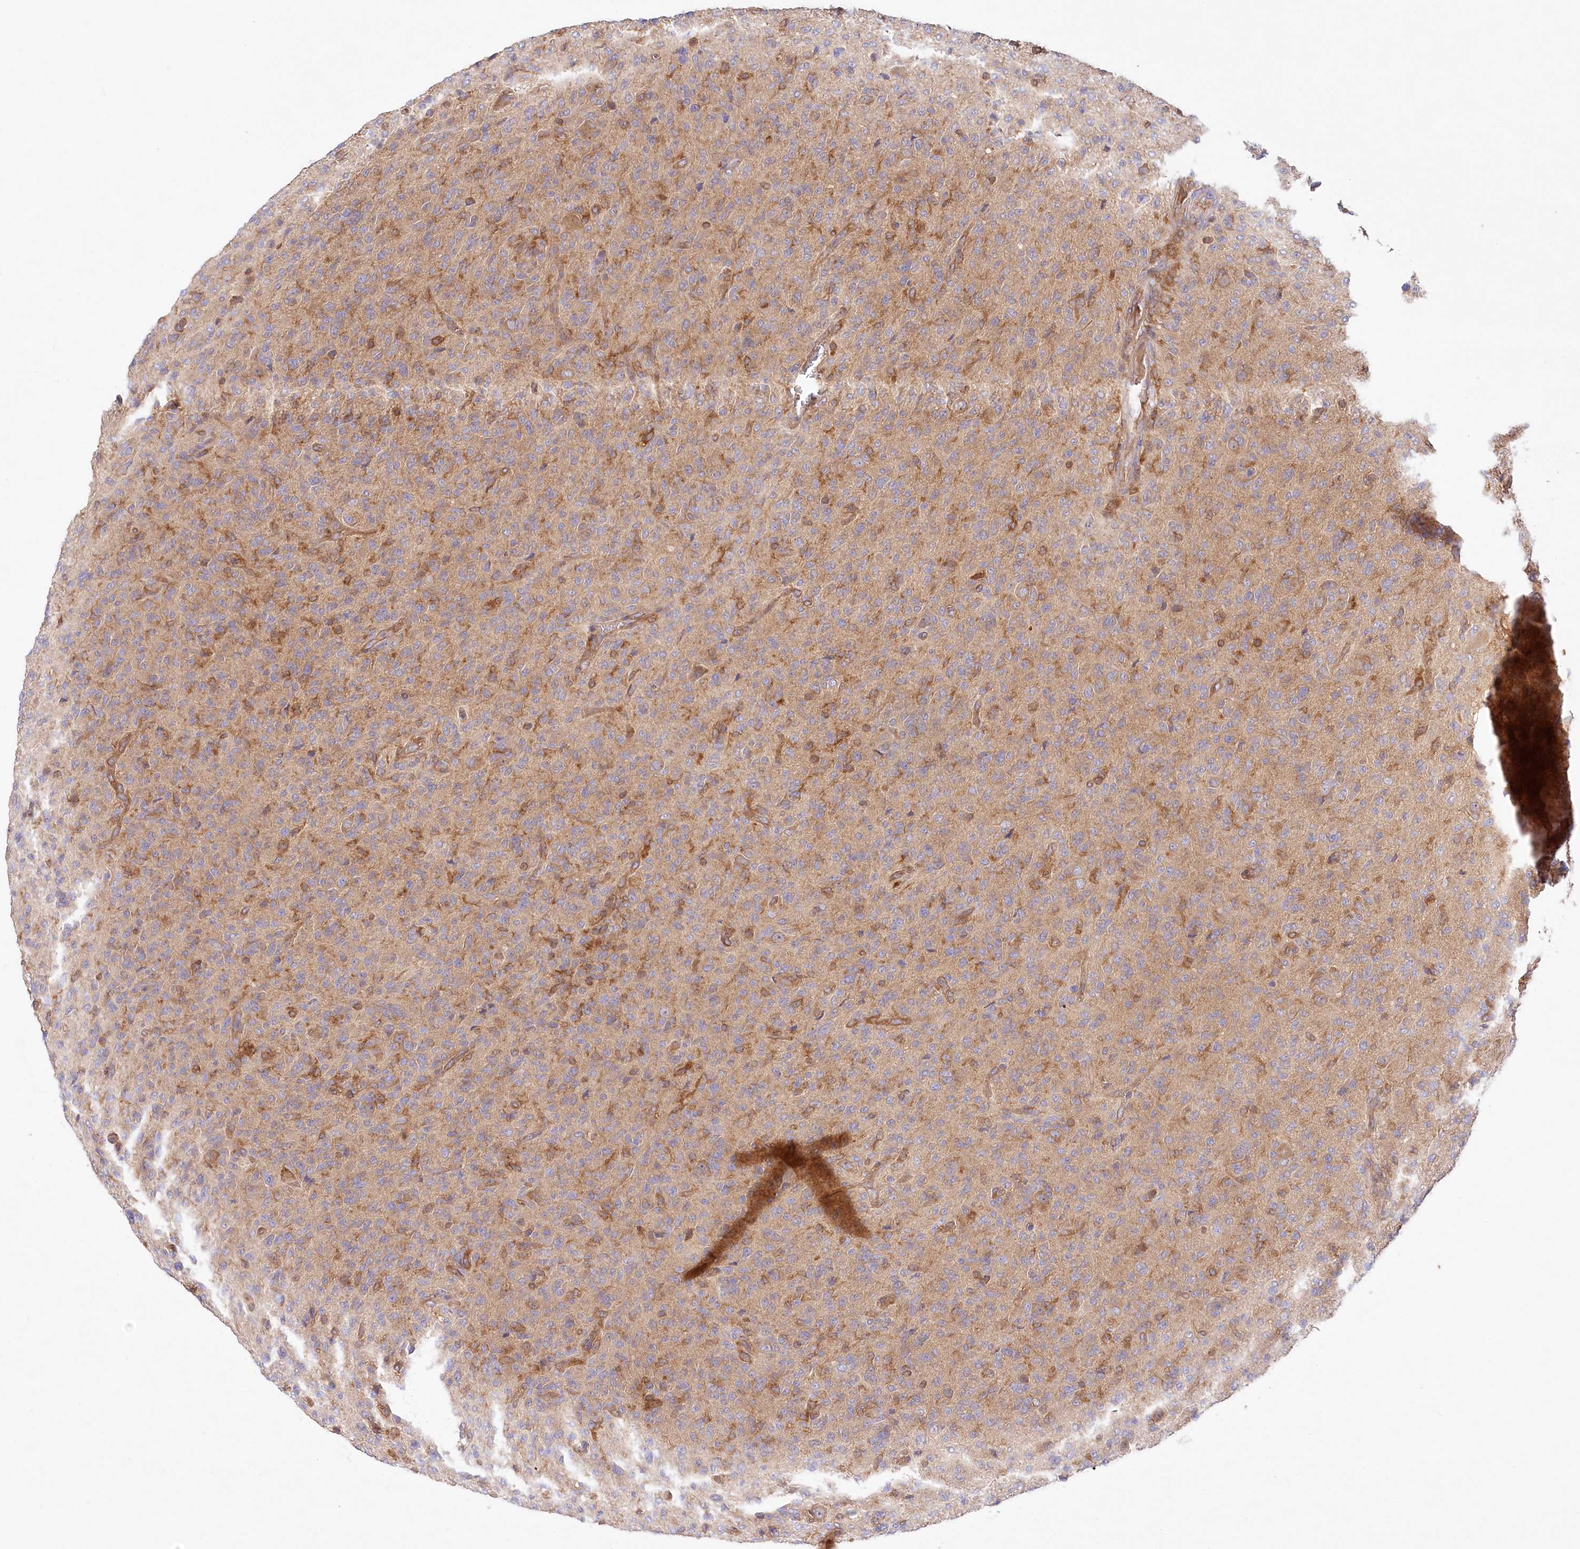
{"staining": {"intensity": "negative", "quantity": "none", "location": "none"}, "tissue": "glioma", "cell_type": "Tumor cells", "image_type": "cancer", "snomed": [{"axis": "morphology", "description": "Glioma, malignant, High grade"}, {"axis": "topography", "description": "Brain"}], "caption": "A photomicrograph of human malignant glioma (high-grade) is negative for staining in tumor cells. (DAB (3,3'-diaminobenzidine) immunohistochemistry (IHC) visualized using brightfield microscopy, high magnification).", "gene": "ABRAXAS2", "patient": {"sex": "female", "age": 57}}